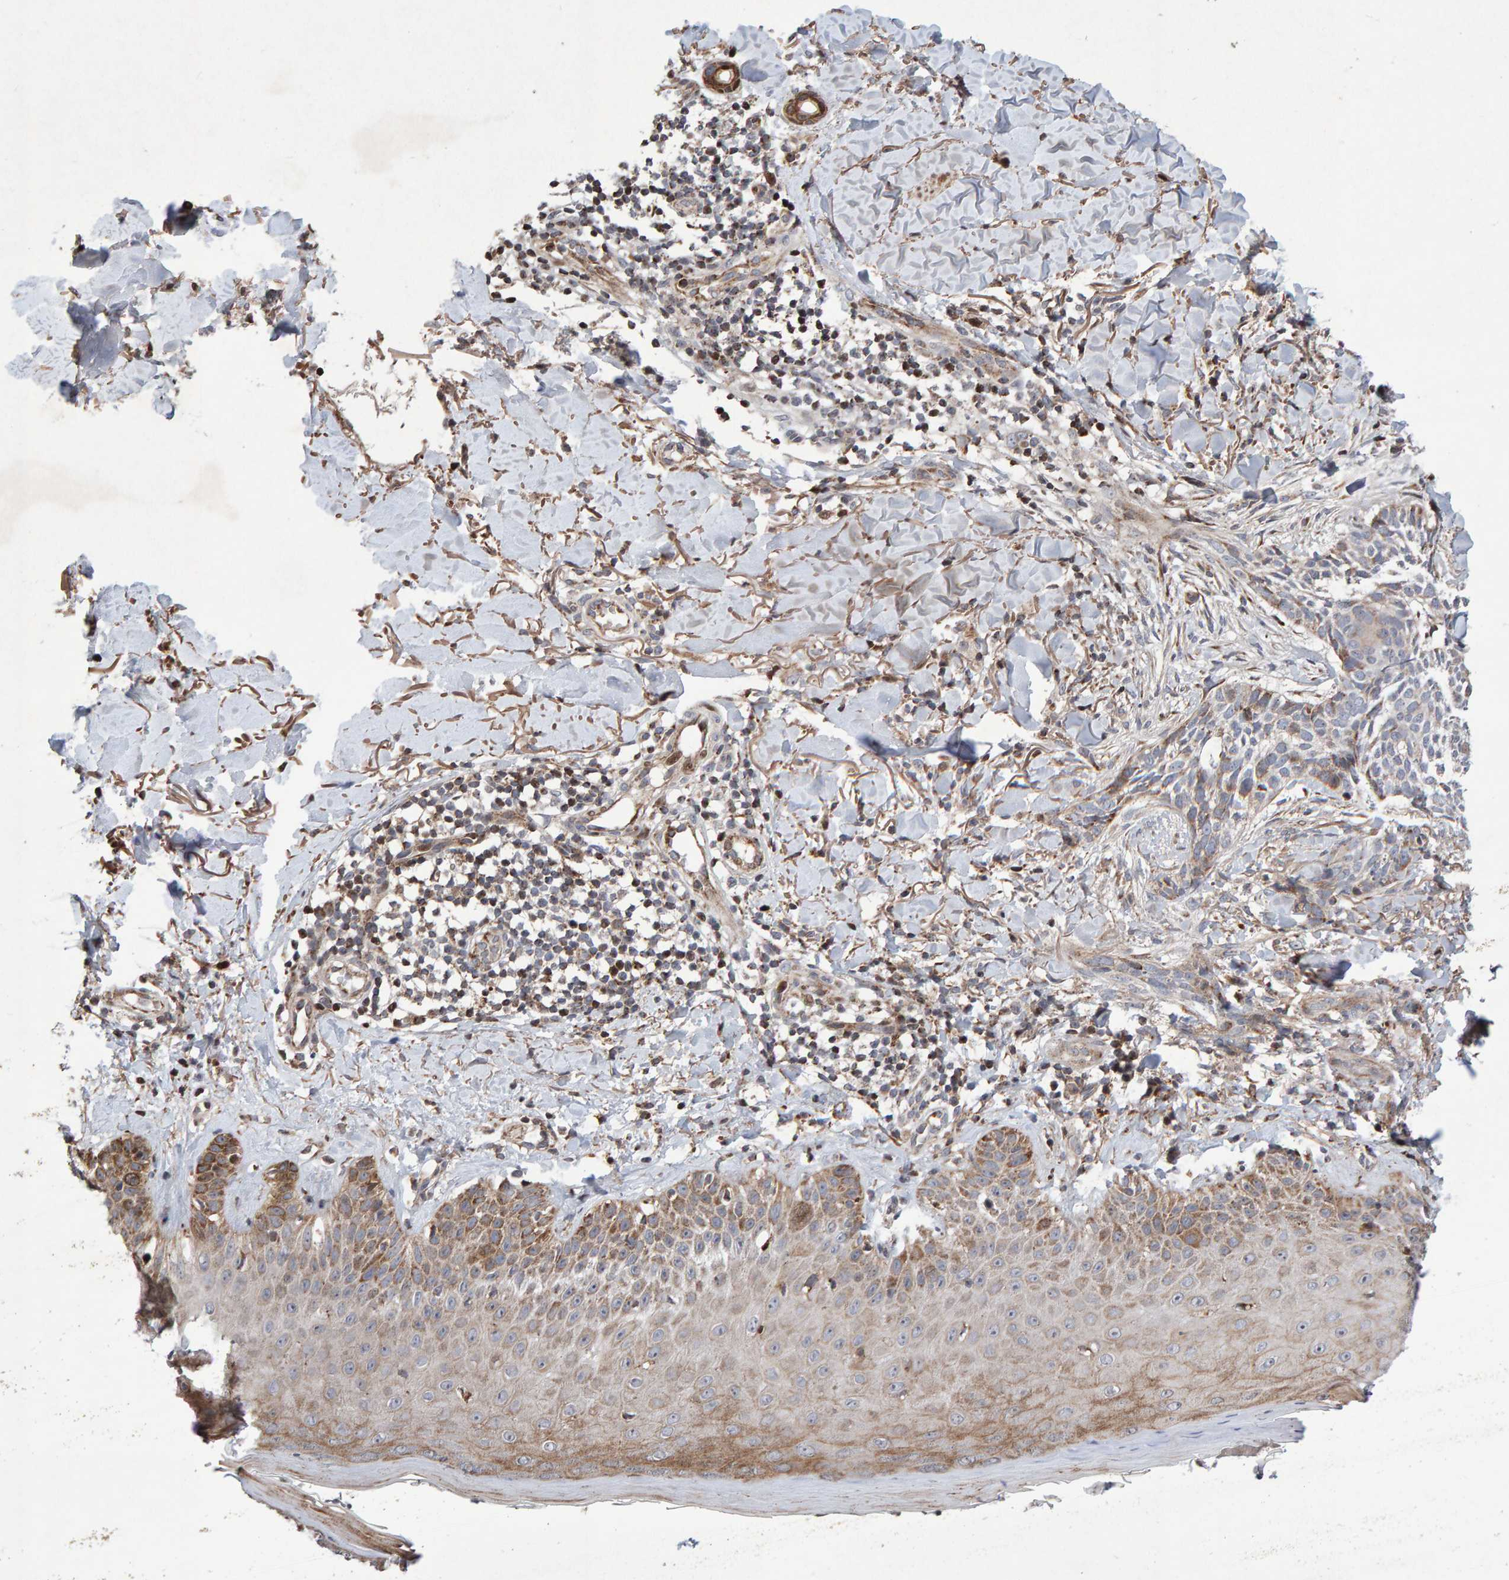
{"staining": {"intensity": "weak", "quantity": "<25%", "location": "cytoplasmic/membranous"}, "tissue": "skin cancer", "cell_type": "Tumor cells", "image_type": "cancer", "snomed": [{"axis": "morphology", "description": "Normal tissue, NOS"}, {"axis": "morphology", "description": "Basal cell carcinoma"}, {"axis": "topography", "description": "Skin"}], "caption": "Immunohistochemistry micrograph of skin cancer stained for a protein (brown), which displays no expression in tumor cells.", "gene": "PECR", "patient": {"sex": "male", "age": 67}}